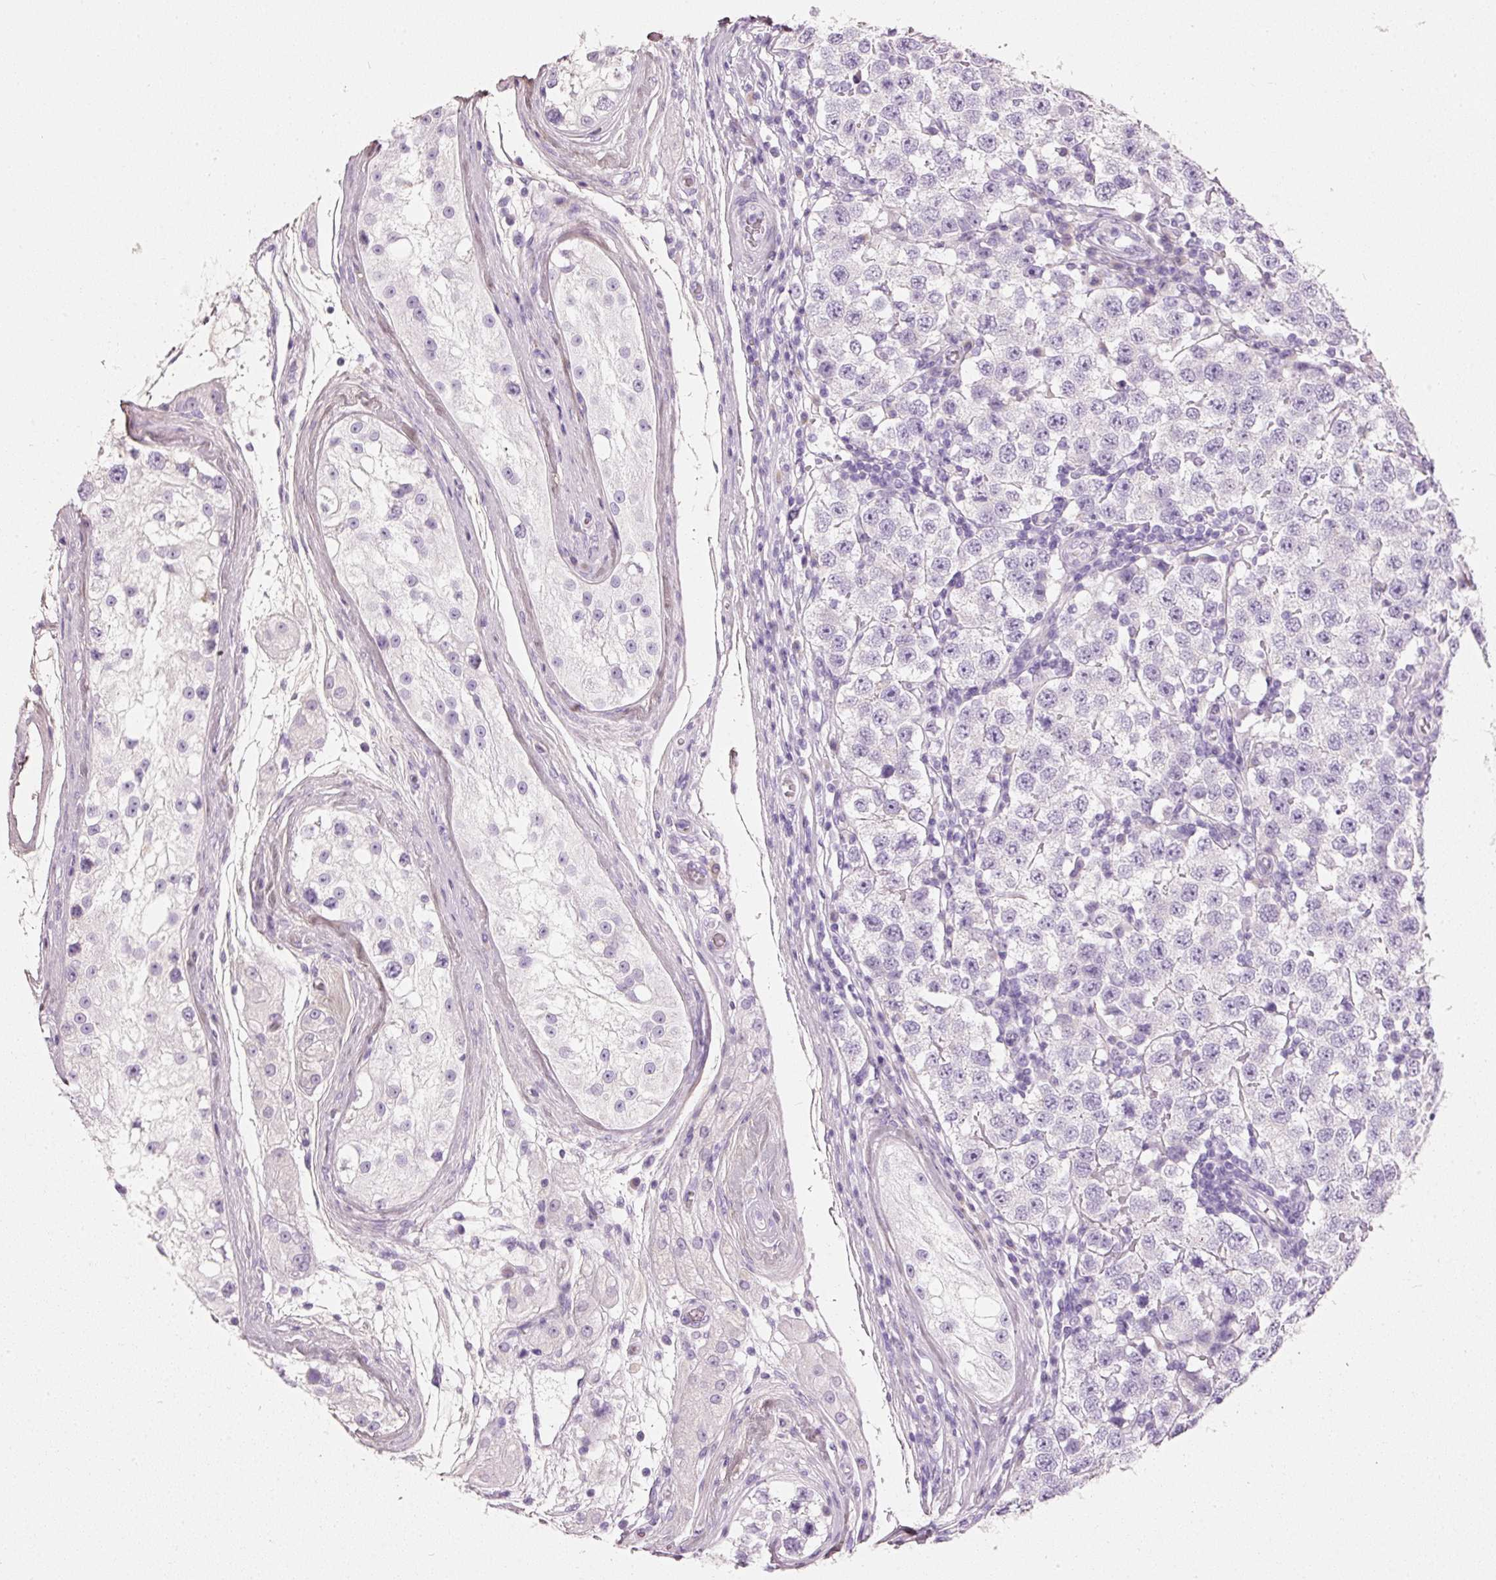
{"staining": {"intensity": "negative", "quantity": "none", "location": "none"}, "tissue": "testis cancer", "cell_type": "Tumor cells", "image_type": "cancer", "snomed": [{"axis": "morphology", "description": "Seminoma, NOS"}, {"axis": "topography", "description": "Testis"}], "caption": "Histopathology image shows no protein expression in tumor cells of testis seminoma tissue.", "gene": "PDXDC1", "patient": {"sex": "male", "age": 34}}